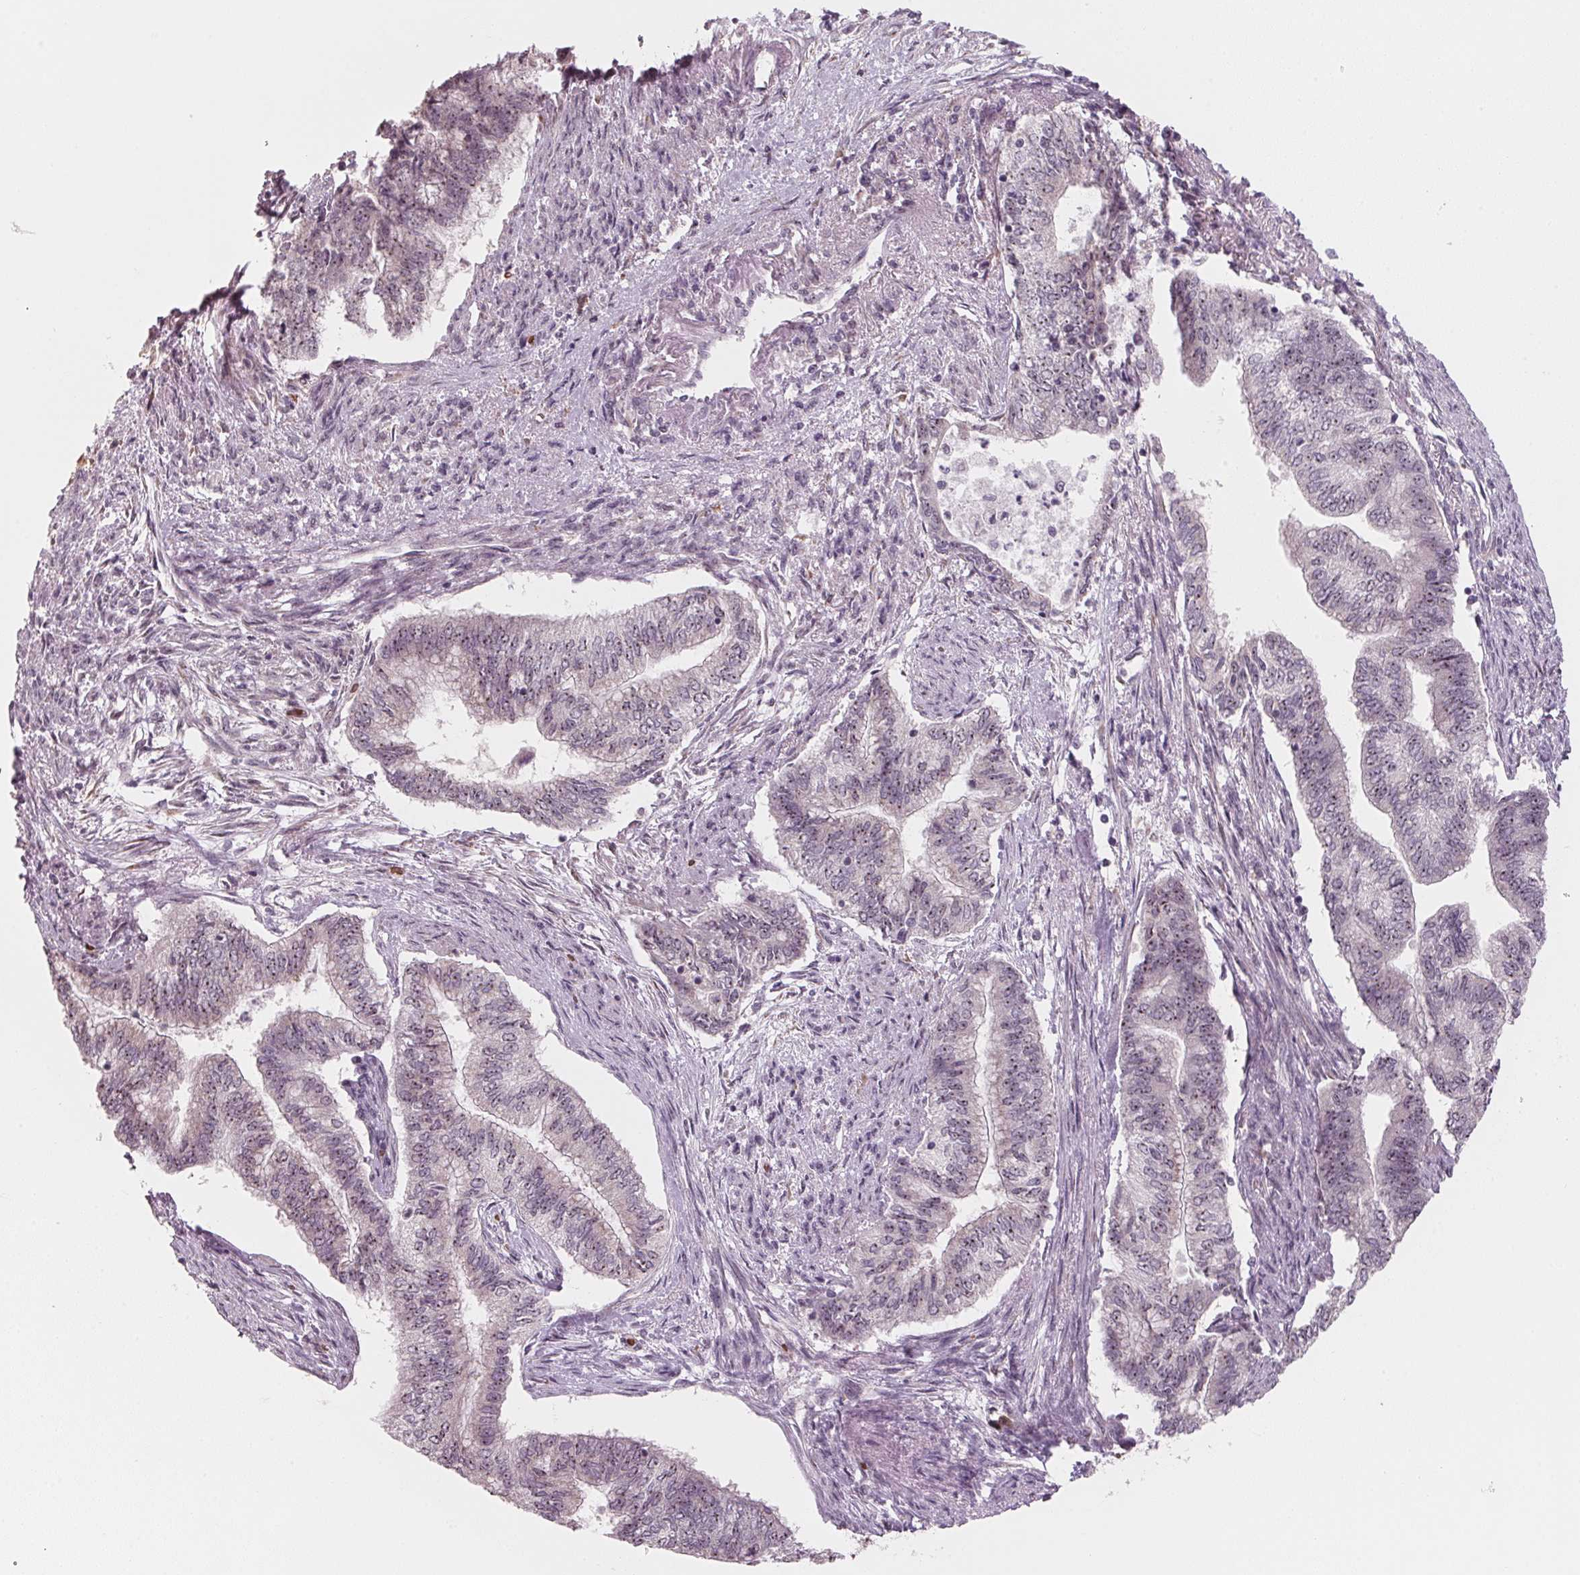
{"staining": {"intensity": "weak", "quantity": "25%-75%", "location": "nuclear"}, "tissue": "endometrial cancer", "cell_type": "Tumor cells", "image_type": "cancer", "snomed": [{"axis": "morphology", "description": "Adenocarcinoma, NOS"}, {"axis": "topography", "description": "Endometrium"}], "caption": "Tumor cells demonstrate low levels of weak nuclear expression in about 25%-75% of cells in endometrial cancer.", "gene": "DNTTIP2", "patient": {"sex": "female", "age": 65}}